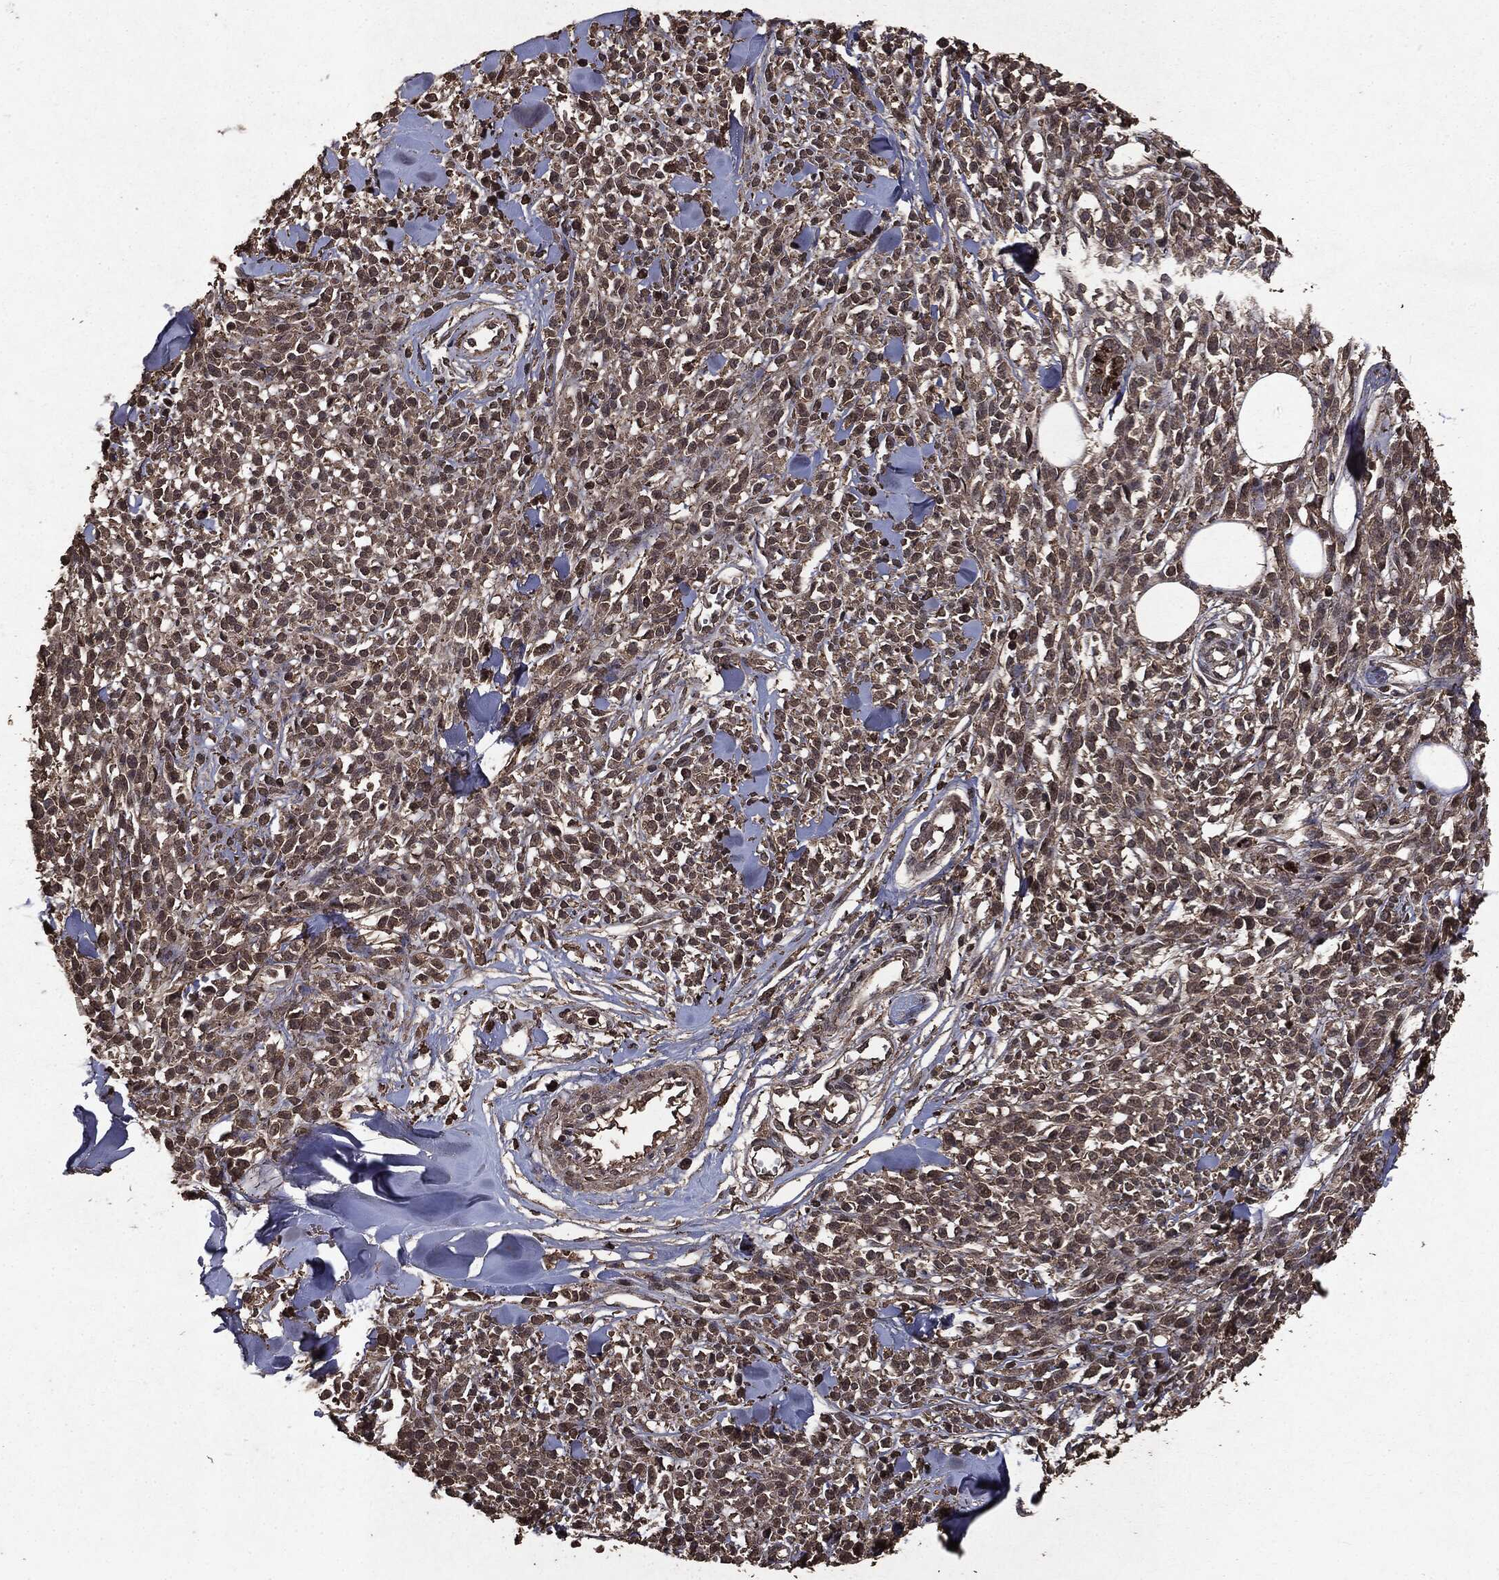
{"staining": {"intensity": "negative", "quantity": "none", "location": "none"}, "tissue": "melanoma", "cell_type": "Tumor cells", "image_type": "cancer", "snomed": [{"axis": "morphology", "description": "Malignant melanoma, NOS"}, {"axis": "topography", "description": "Skin"}, {"axis": "topography", "description": "Skin of trunk"}], "caption": "Immunohistochemical staining of melanoma reveals no significant positivity in tumor cells.", "gene": "NME1", "patient": {"sex": "male", "age": 74}}